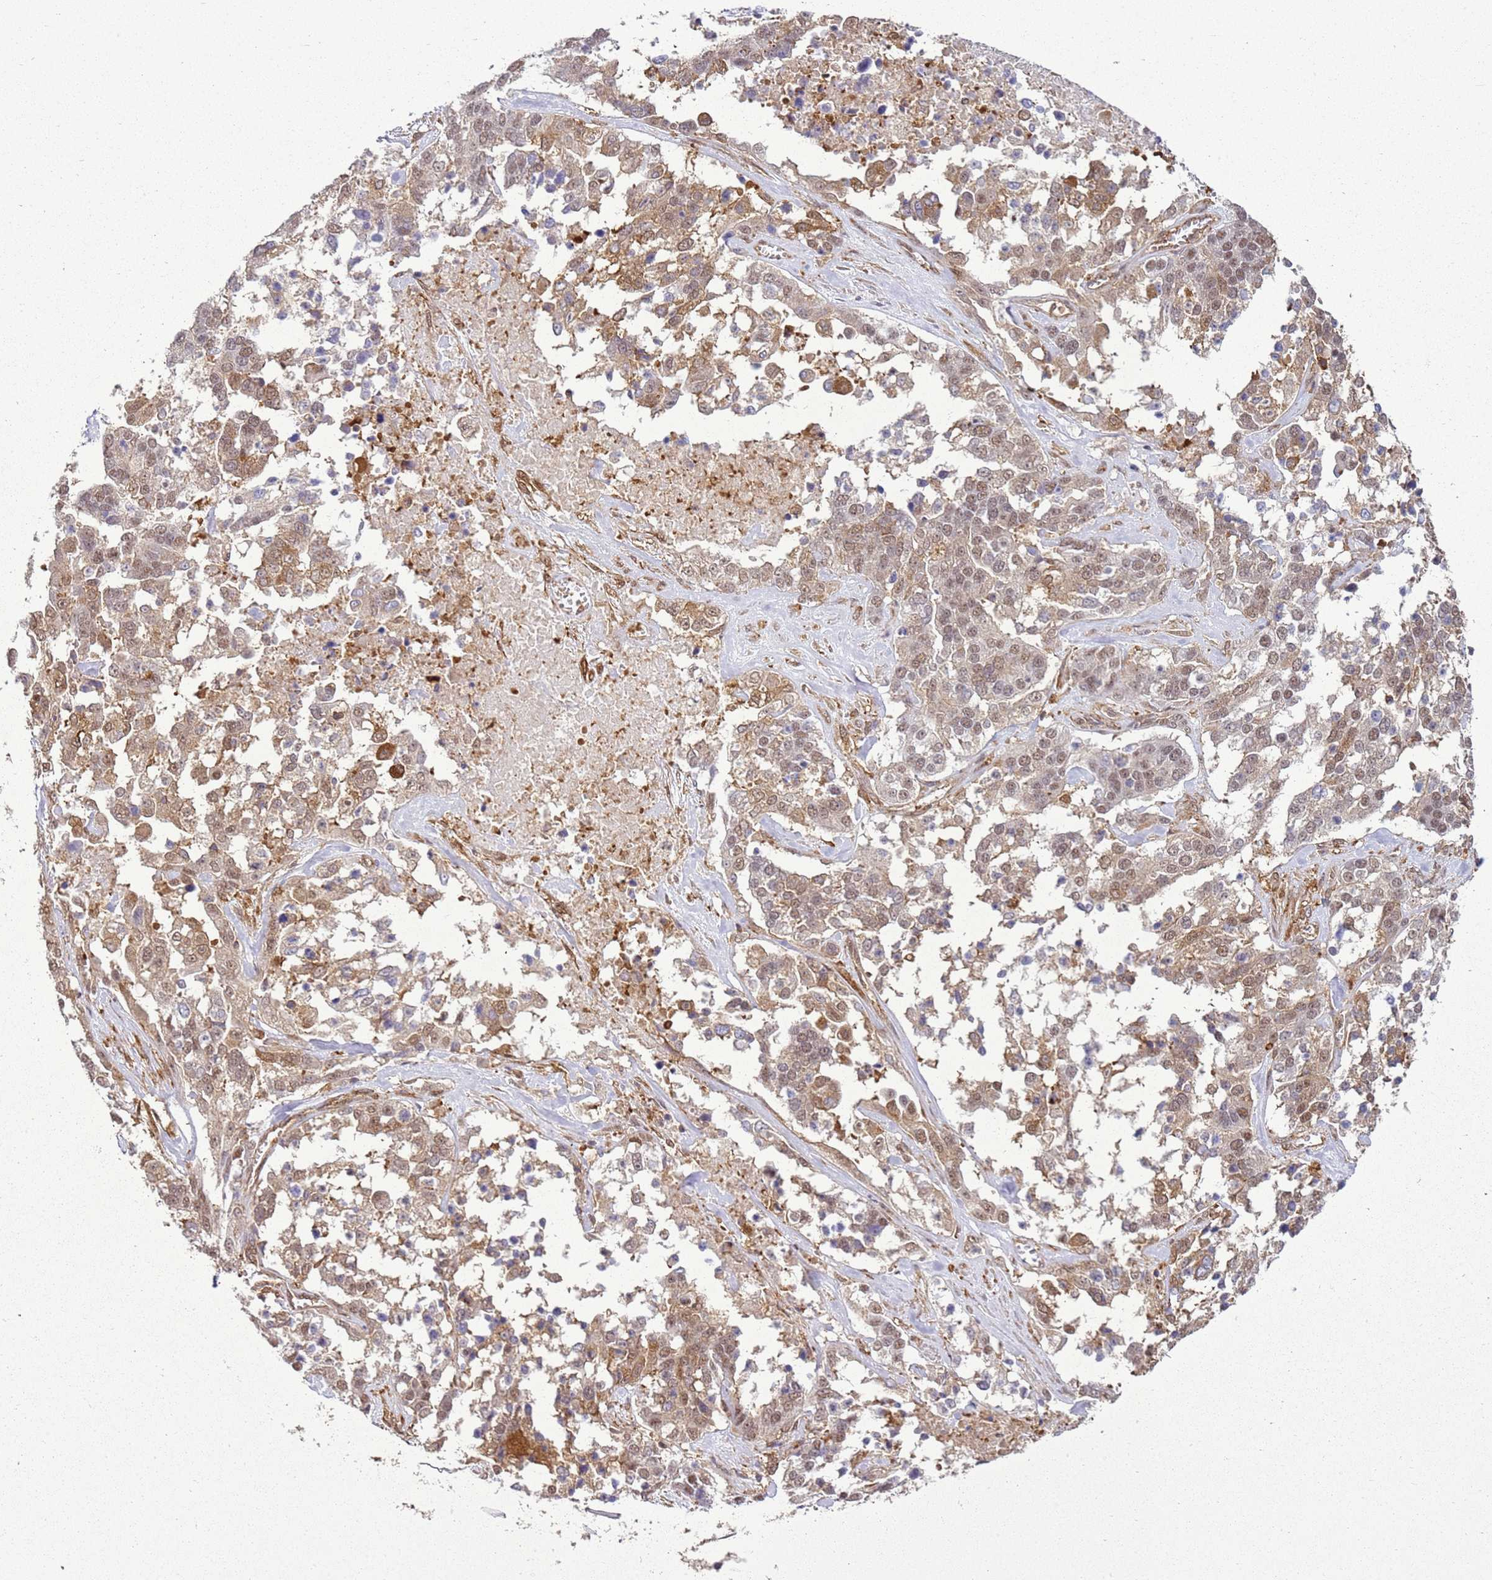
{"staining": {"intensity": "weak", "quantity": ">75%", "location": "cytoplasmic/membranous,nuclear"}, "tissue": "ovarian cancer", "cell_type": "Tumor cells", "image_type": "cancer", "snomed": [{"axis": "morphology", "description": "Cystadenocarcinoma, serous, NOS"}, {"axis": "topography", "description": "Ovary"}], "caption": "Protein staining demonstrates weak cytoplasmic/membranous and nuclear expression in approximately >75% of tumor cells in serous cystadenocarcinoma (ovarian). (DAB = brown stain, brightfield microscopy at high magnification).", "gene": "GABRE", "patient": {"sex": "female", "age": 44}}